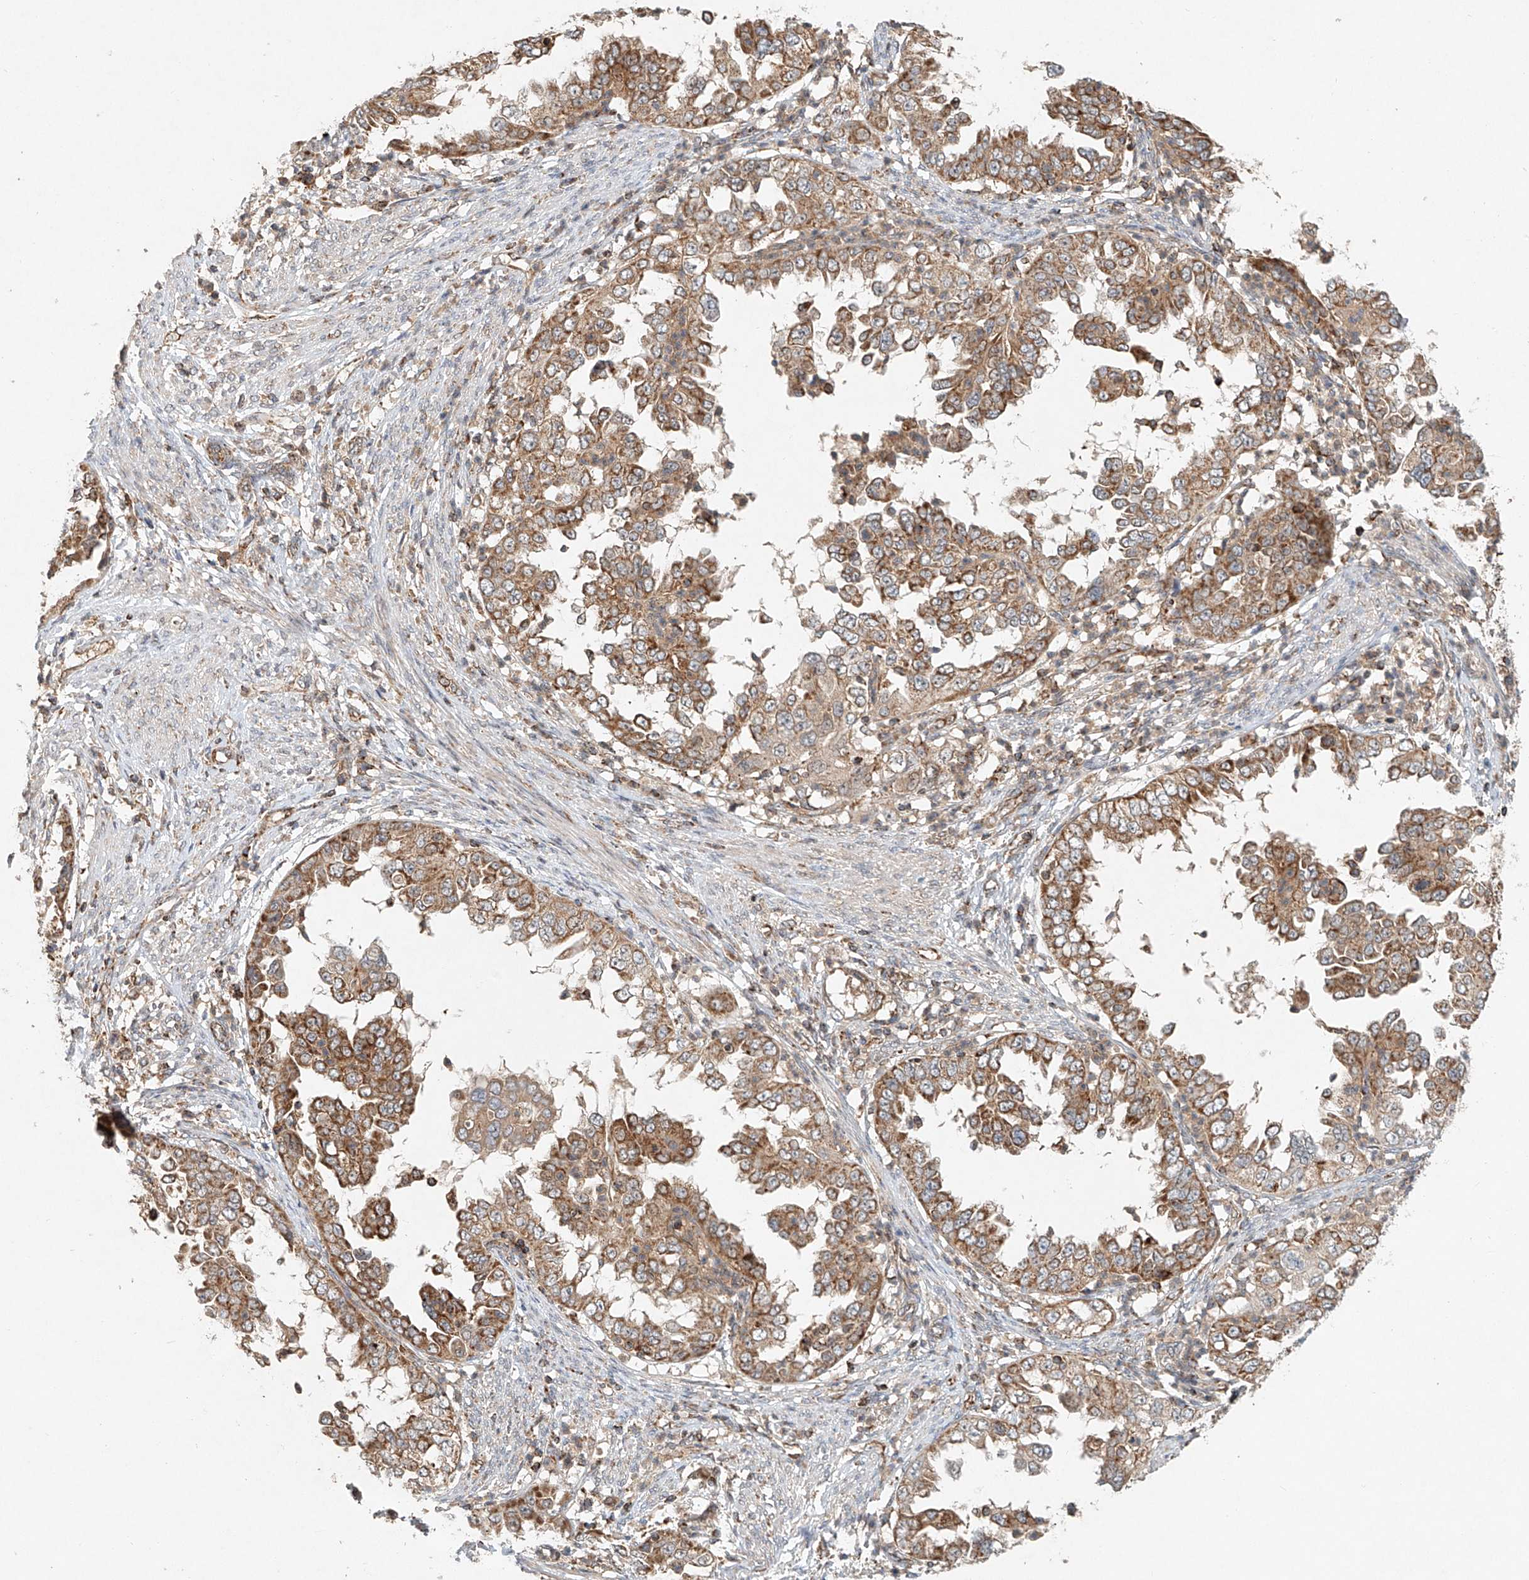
{"staining": {"intensity": "moderate", "quantity": ">75%", "location": "cytoplasmic/membranous"}, "tissue": "endometrial cancer", "cell_type": "Tumor cells", "image_type": "cancer", "snomed": [{"axis": "morphology", "description": "Adenocarcinoma, NOS"}, {"axis": "topography", "description": "Endometrium"}], "caption": "Human endometrial cancer (adenocarcinoma) stained with a brown dye demonstrates moderate cytoplasmic/membranous positive staining in approximately >75% of tumor cells.", "gene": "DCAF11", "patient": {"sex": "female", "age": 85}}